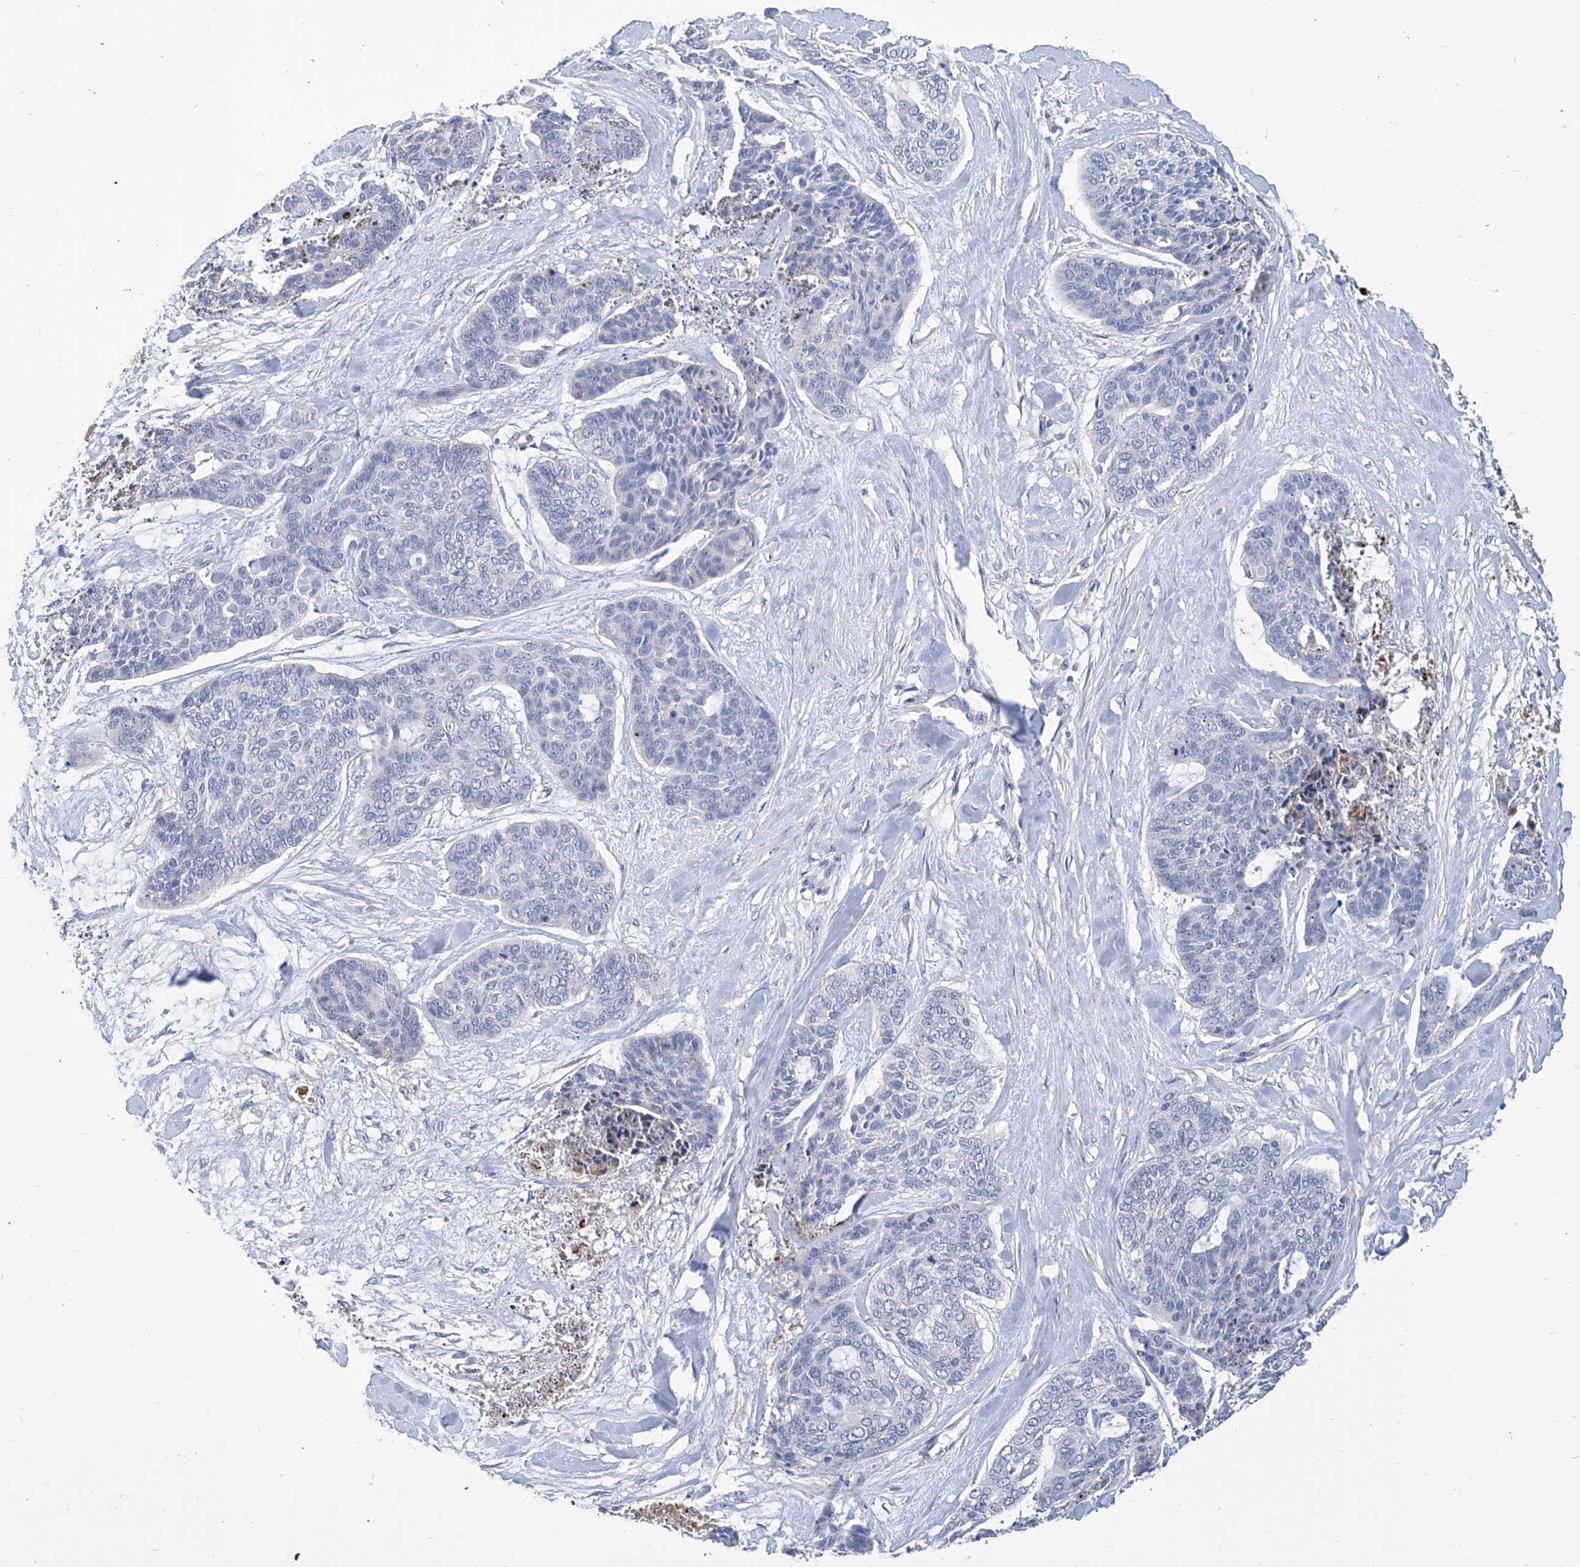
{"staining": {"intensity": "negative", "quantity": "none", "location": "none"}, "tissue": "skin cancer", "cell_type": "Tumor cells", "image_type": "cancer", "snomed": [{"axis": "morphology", "description": "Basal cell carcinoma"}, {"axis": "topography", "description": "Skin"}], "caption": "There is no significant positivity in tumor cells of skin cancer.", "gene": "GPT", "patient": {"sex": "female", "age": 64}}